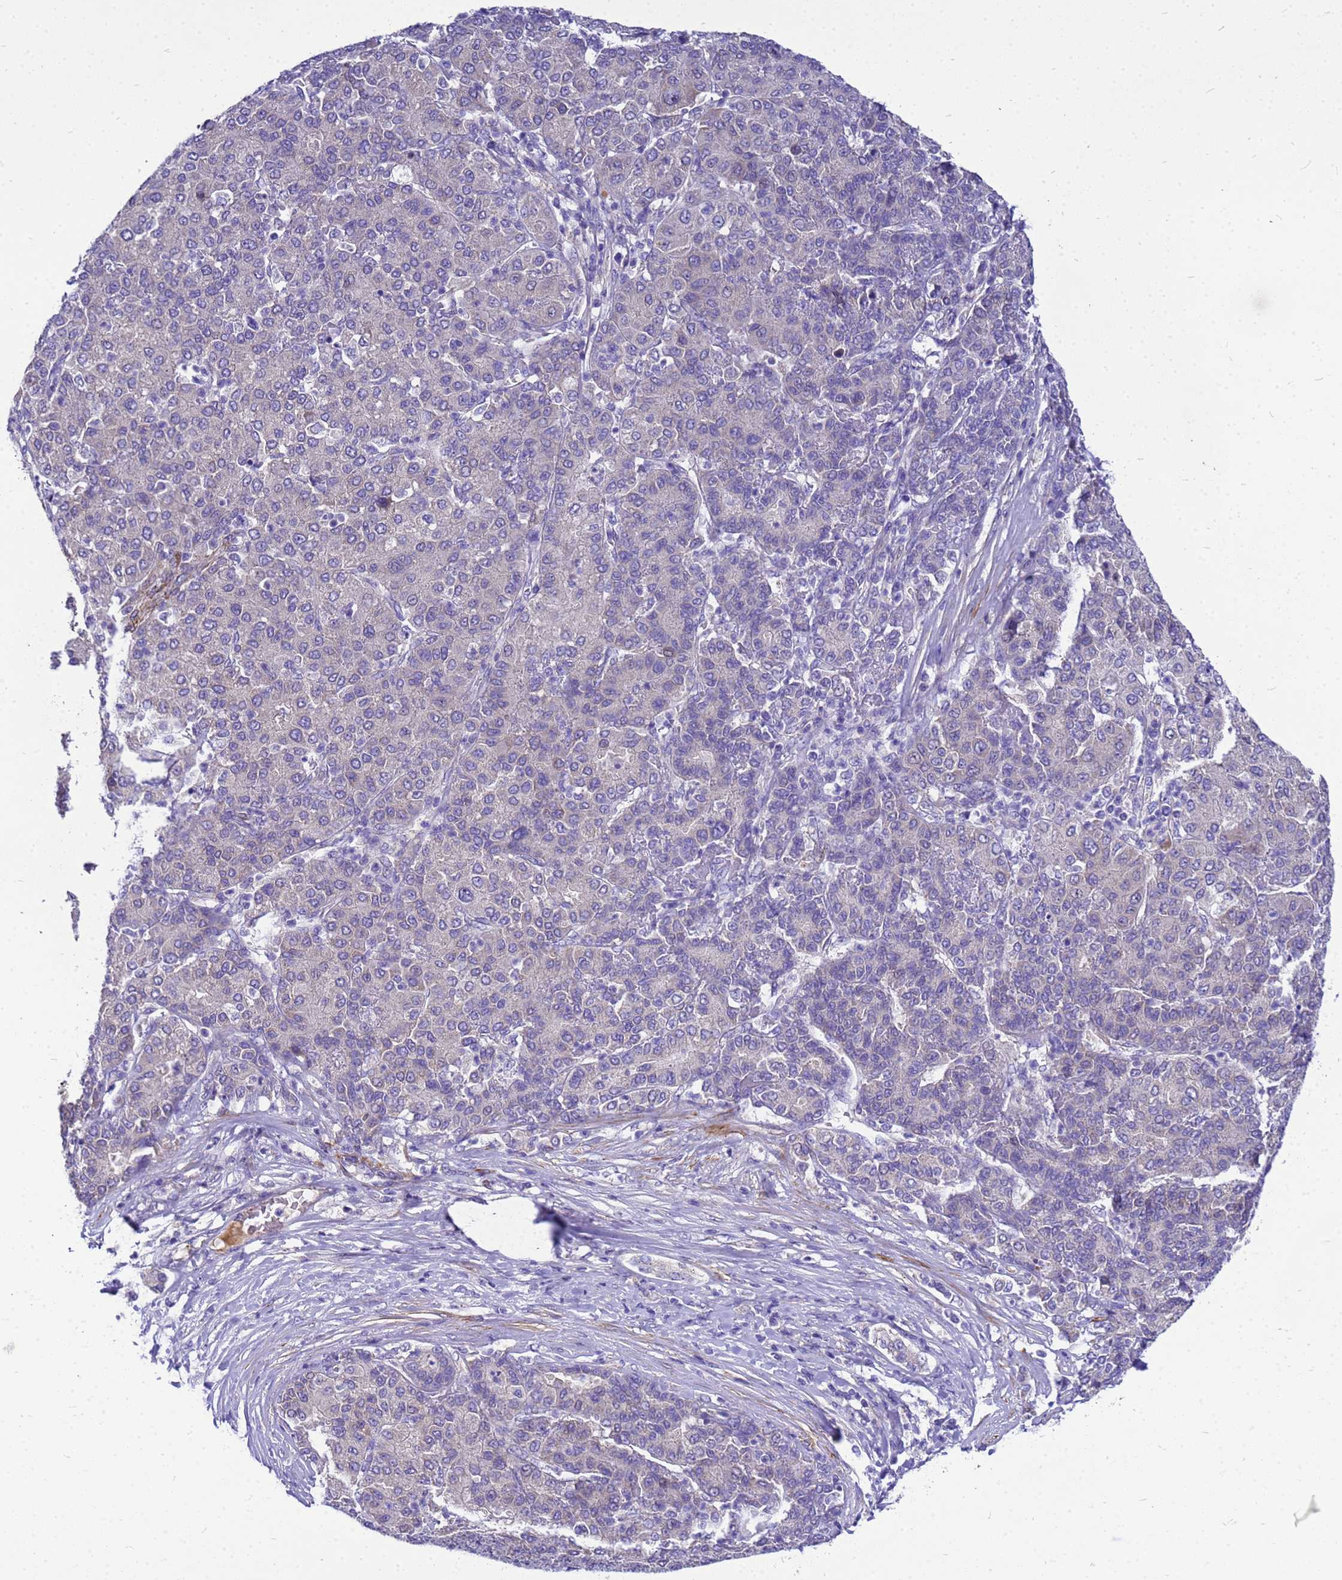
{"staining": {"intensity": "negative", "quantity": "none", "location": "none"}, "tissue": "liver cancer", "cell_type": "Tumor cells", "image_type": "cancer", "snomed": [{"axis": "morphology", "description": "Carcinoma, Hepatocellular, NOS"}, {"axis": "topography", "description": "Liver"}], "caption": "Immunohistochemistry histopathology image of human liver hepatocellular carcinoma stained for a protein (brown), which displays no positivity in tumor cells. (Stains: DAB IHC with hematoxylin counter stain, Microscopy: brightfield microscopy at high magnification).", "gene": "POP7", "patient": {"sex": "male", "age": 65}}